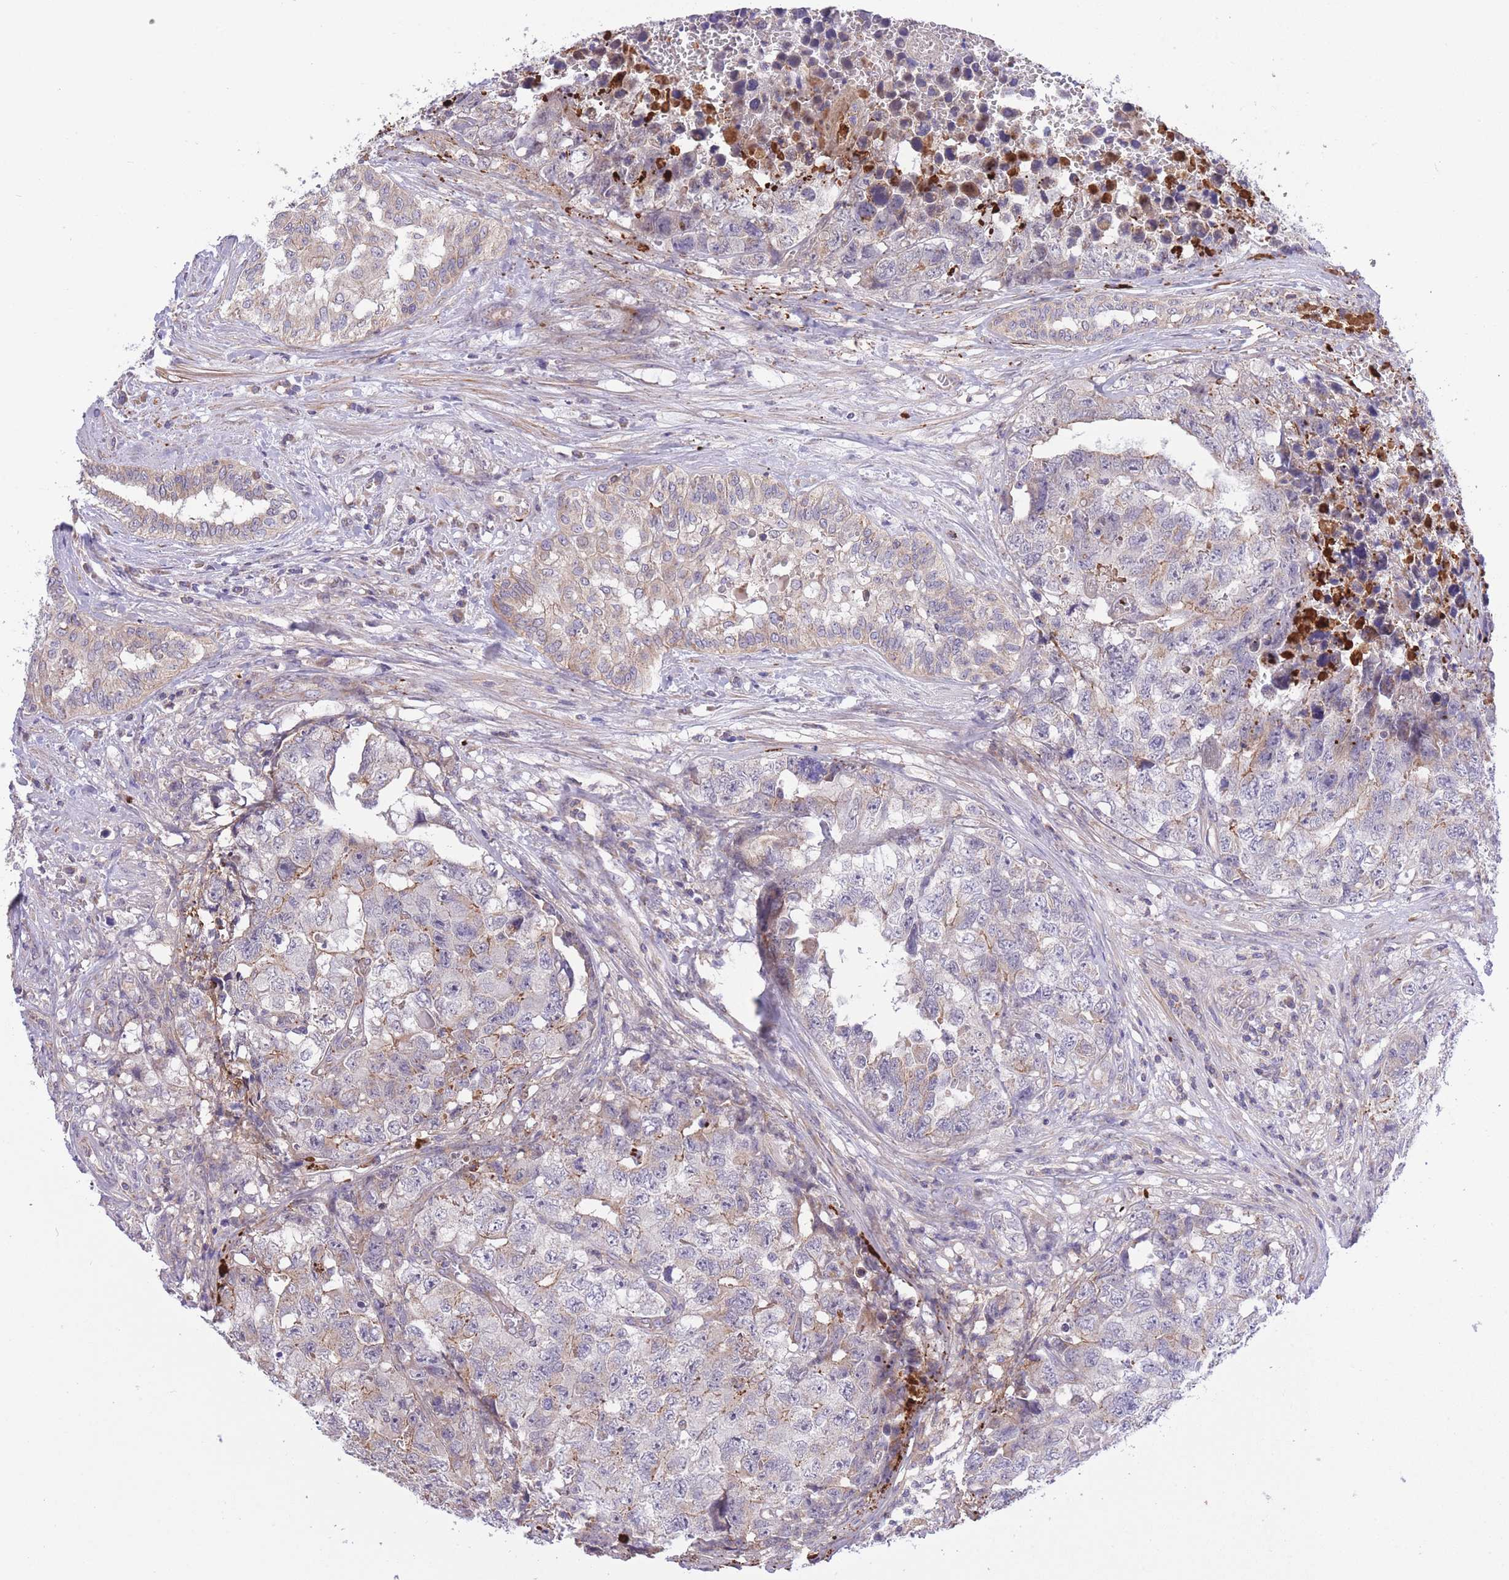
{"staining": {"intensity": "weak", "quantity": "<25%", "location": "cytoplasmic/membranous"}, "tissue": "testis cancer", "cell_type": "Tumor cells", "image_type": "cancer", "snomed": [{"axis": "morphology", "description": "Carcinoma, Embryonal, NOS"}, {"axis": "topography", "description": "Testis"}], "caption": "IHC photomicrograph of embryonal carcinoma (testis) stained for a protein (brown), which shows no staining in tumor cells. (IHC, brightfield microscopy, high magnification).", "gene": "ATP13A2", "patient": {"sex": "male", "age": 31}}